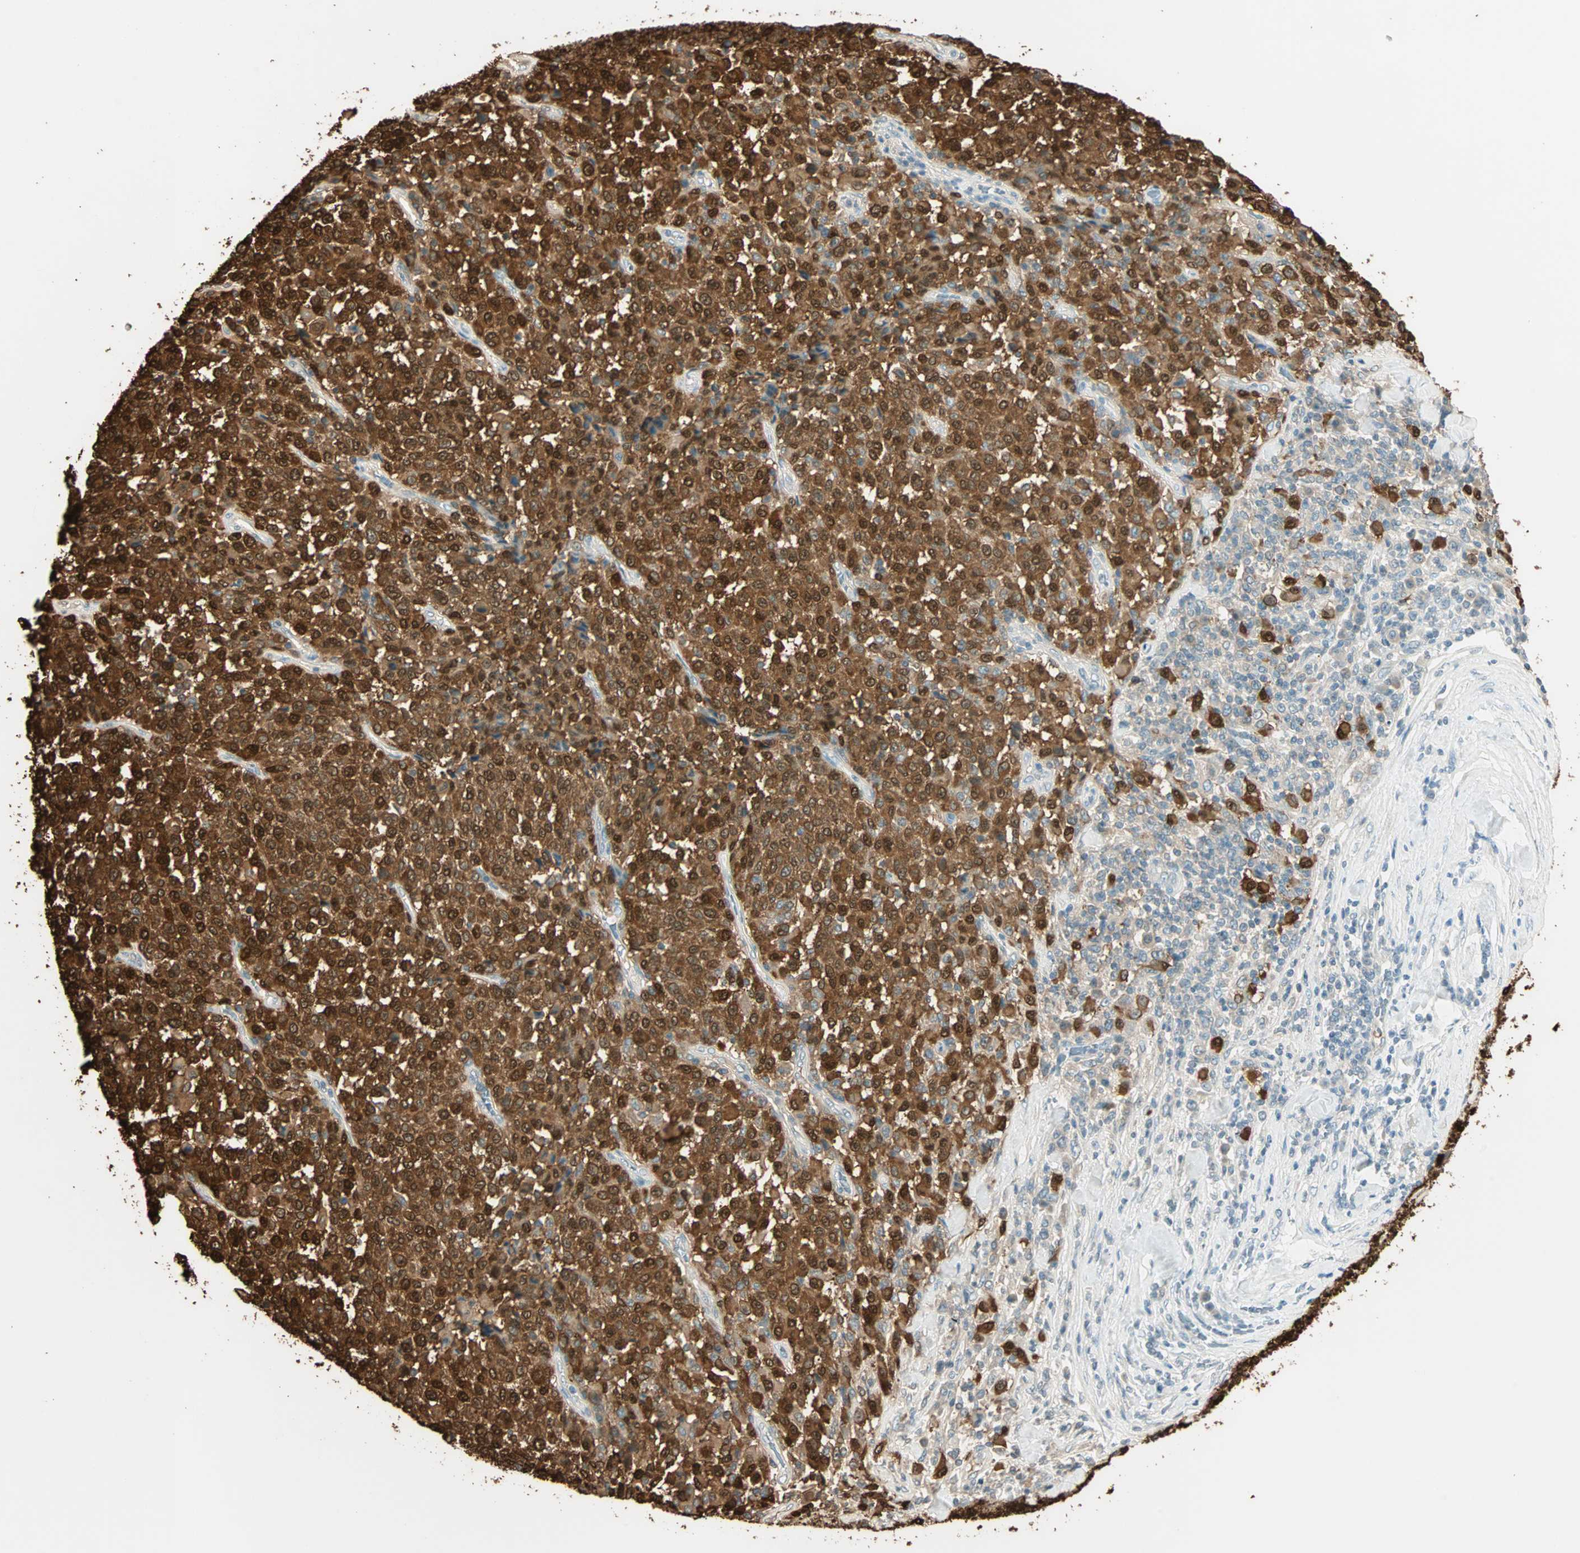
{"staining": {"intensity": "strong", "quantity": ">75%", "location": "cytoplasmic/membranous,nuclear"}, "tissue": "melanoma", "cell_type": "Tumor cells", "image_type": "cancer", "snomed": [{"axis": "morphology", "description": "Malignant melanoma, Metastatic site"}, {"axis": "topography", "description": "Pancreas"}], "caption": "Approximately >75% of tumor cells in malignant melanoma (metastatic site) display strong cytoplasmic/membranous and nuclear protein positivity as visualized by brown immunohistochemical staining.", "gene": "S100A1", "patient": {"sex": "female", "age": 30}}